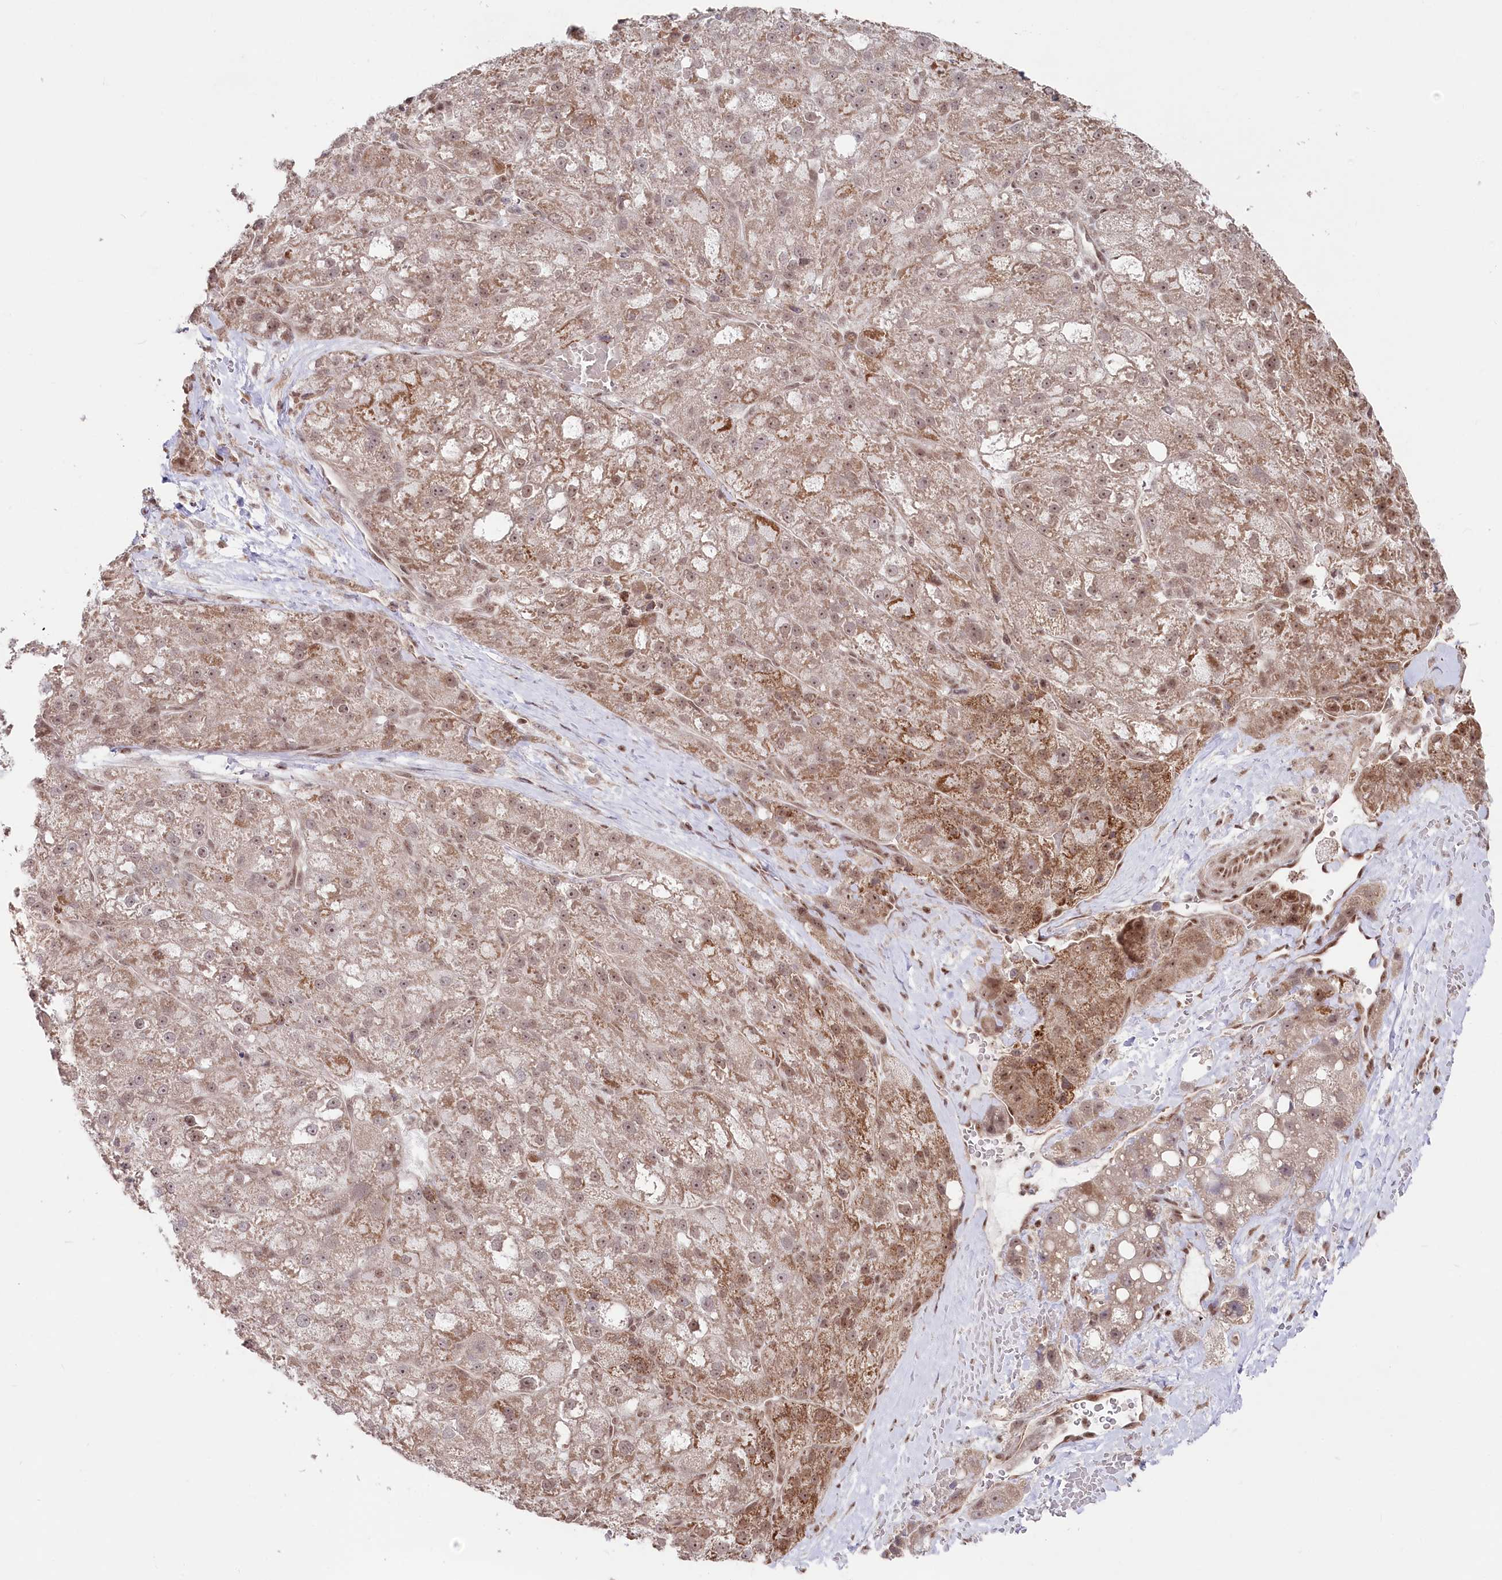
{"staining": {"intensity": "moderate", "quantity": "25%-75%", "location": "cytoplasmic/membranous,nuclear"}, "tissue": "liver cancer", "cell_type": "Tumor cells", "image_type": "cancer", "snomed": [{"axis": "morphology", "description": "Normal tissue, NOS"}, {"axis": "morphology", "description": "Carcinoma, Hepatocellular, NOS"}, {"axis": "topography", "description": "Liver"}], "caption": "Moderate cytoplasmic/membranous and nuclear positivity for a protein is present in approximately 25%-75% of tumor cells of liver cancer (hepatocellular carcinoma) using IHC.", "gene": "CGGBP1", "patient": {"sex": "male", "age": 57}}